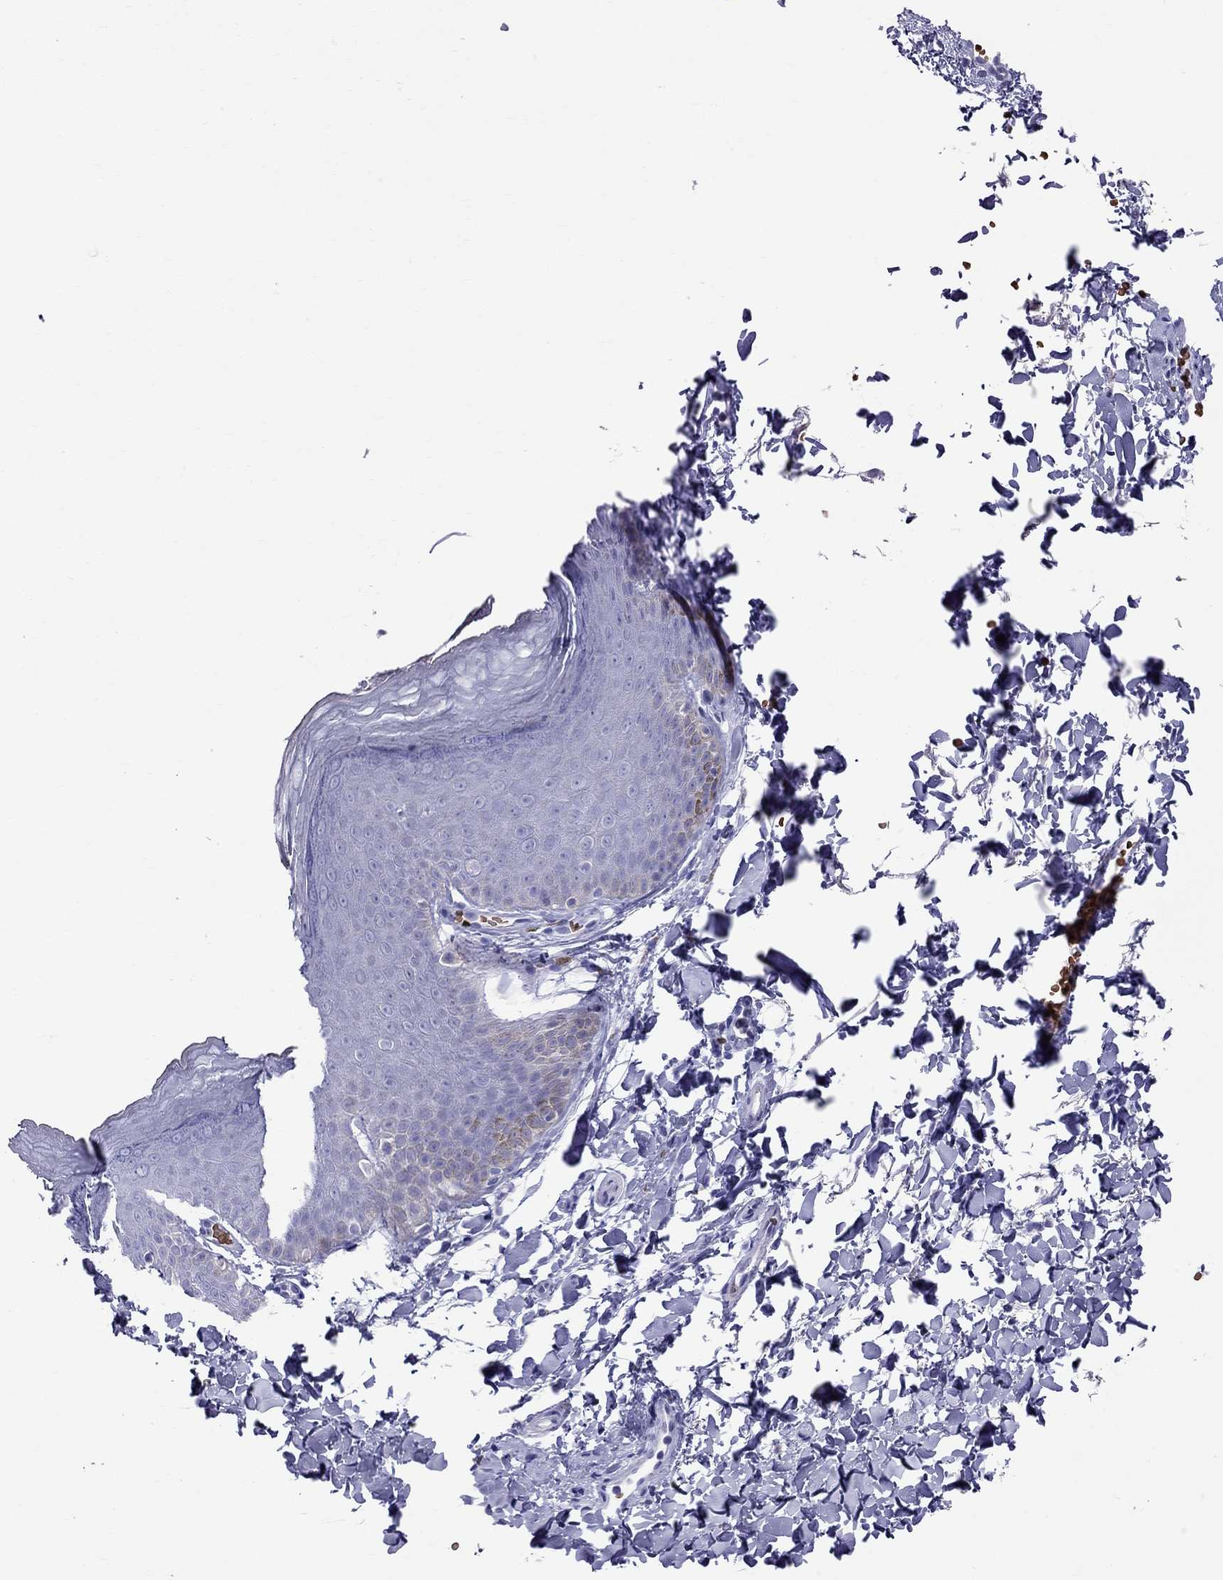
{"staining": {"intensity": "negative", "quantity": "none", "location": "none"}, "tissue": "skin", "cell_type": "Epidermal cells", "image_type": "normal", "snomed": [{"axis": "morphology", "description": "Normal tissue, NOS"}, {"axis": "topography", "description": "Anal"}], "caption": "Photomicrograph shows no protein staining in epidermal cells of normal skin.", "gene": "DNAAF6", "patient": {"sex": "male", "age": 53}}